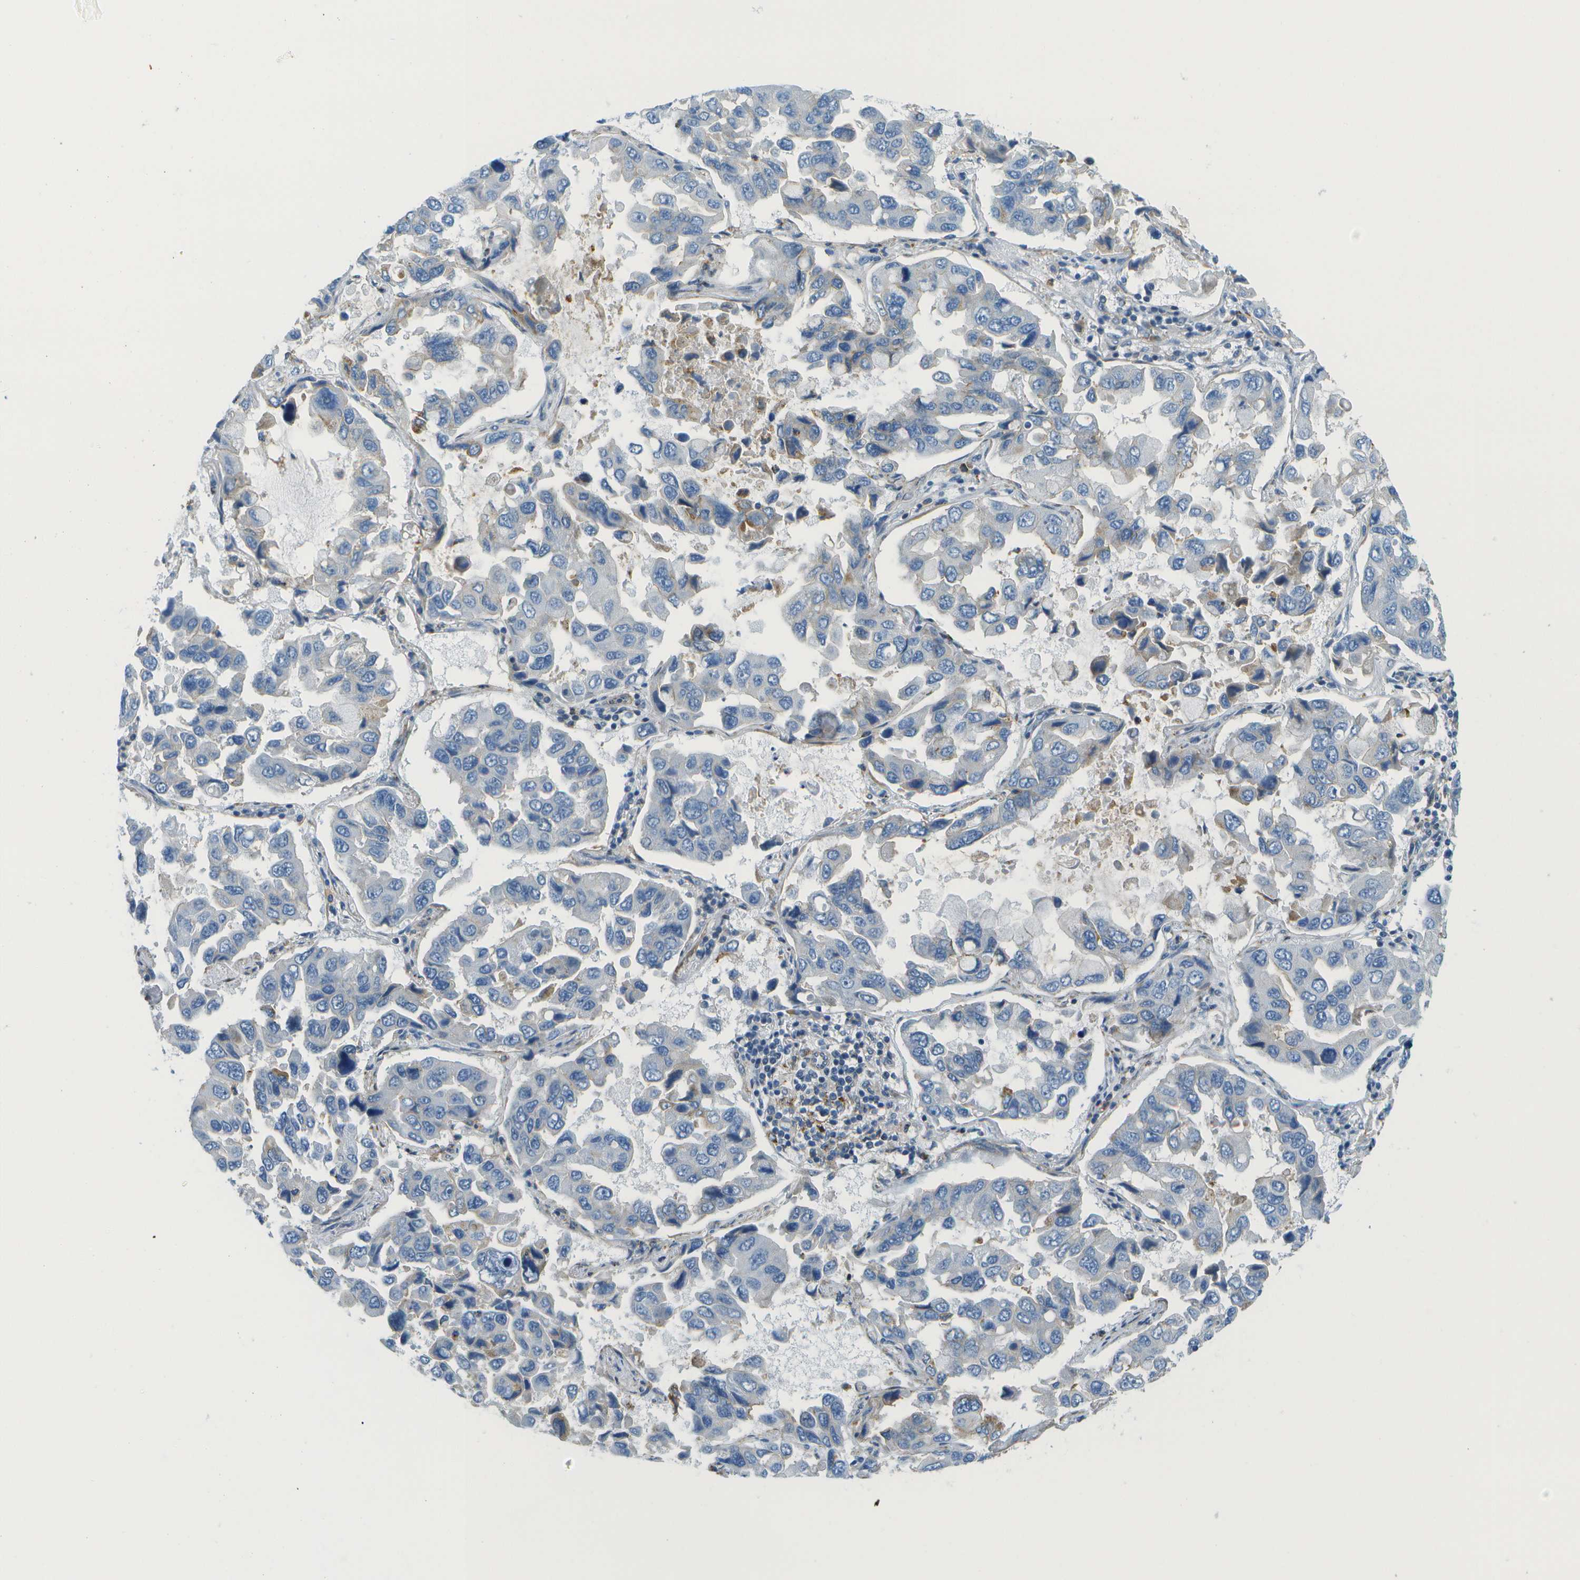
{"staining": {"intensity": "weak", "quantity": "<25%", "location": "cytoplasmic/membranous"}, "tissue": "lung cancer", "cell_type": "Tumor cells", "image_type": "cancer", "snomed": [{"axis": "morphology", "description": "Adenocarcinoma, NOS"}, {"axis": "topography", "description": "Lung"}], "caption": "There is no significant staining in tumor cells of lung cancer (adenocarcinoma).", "gene": "MYH11", "patient": {"sex": "male", "age": 64}}